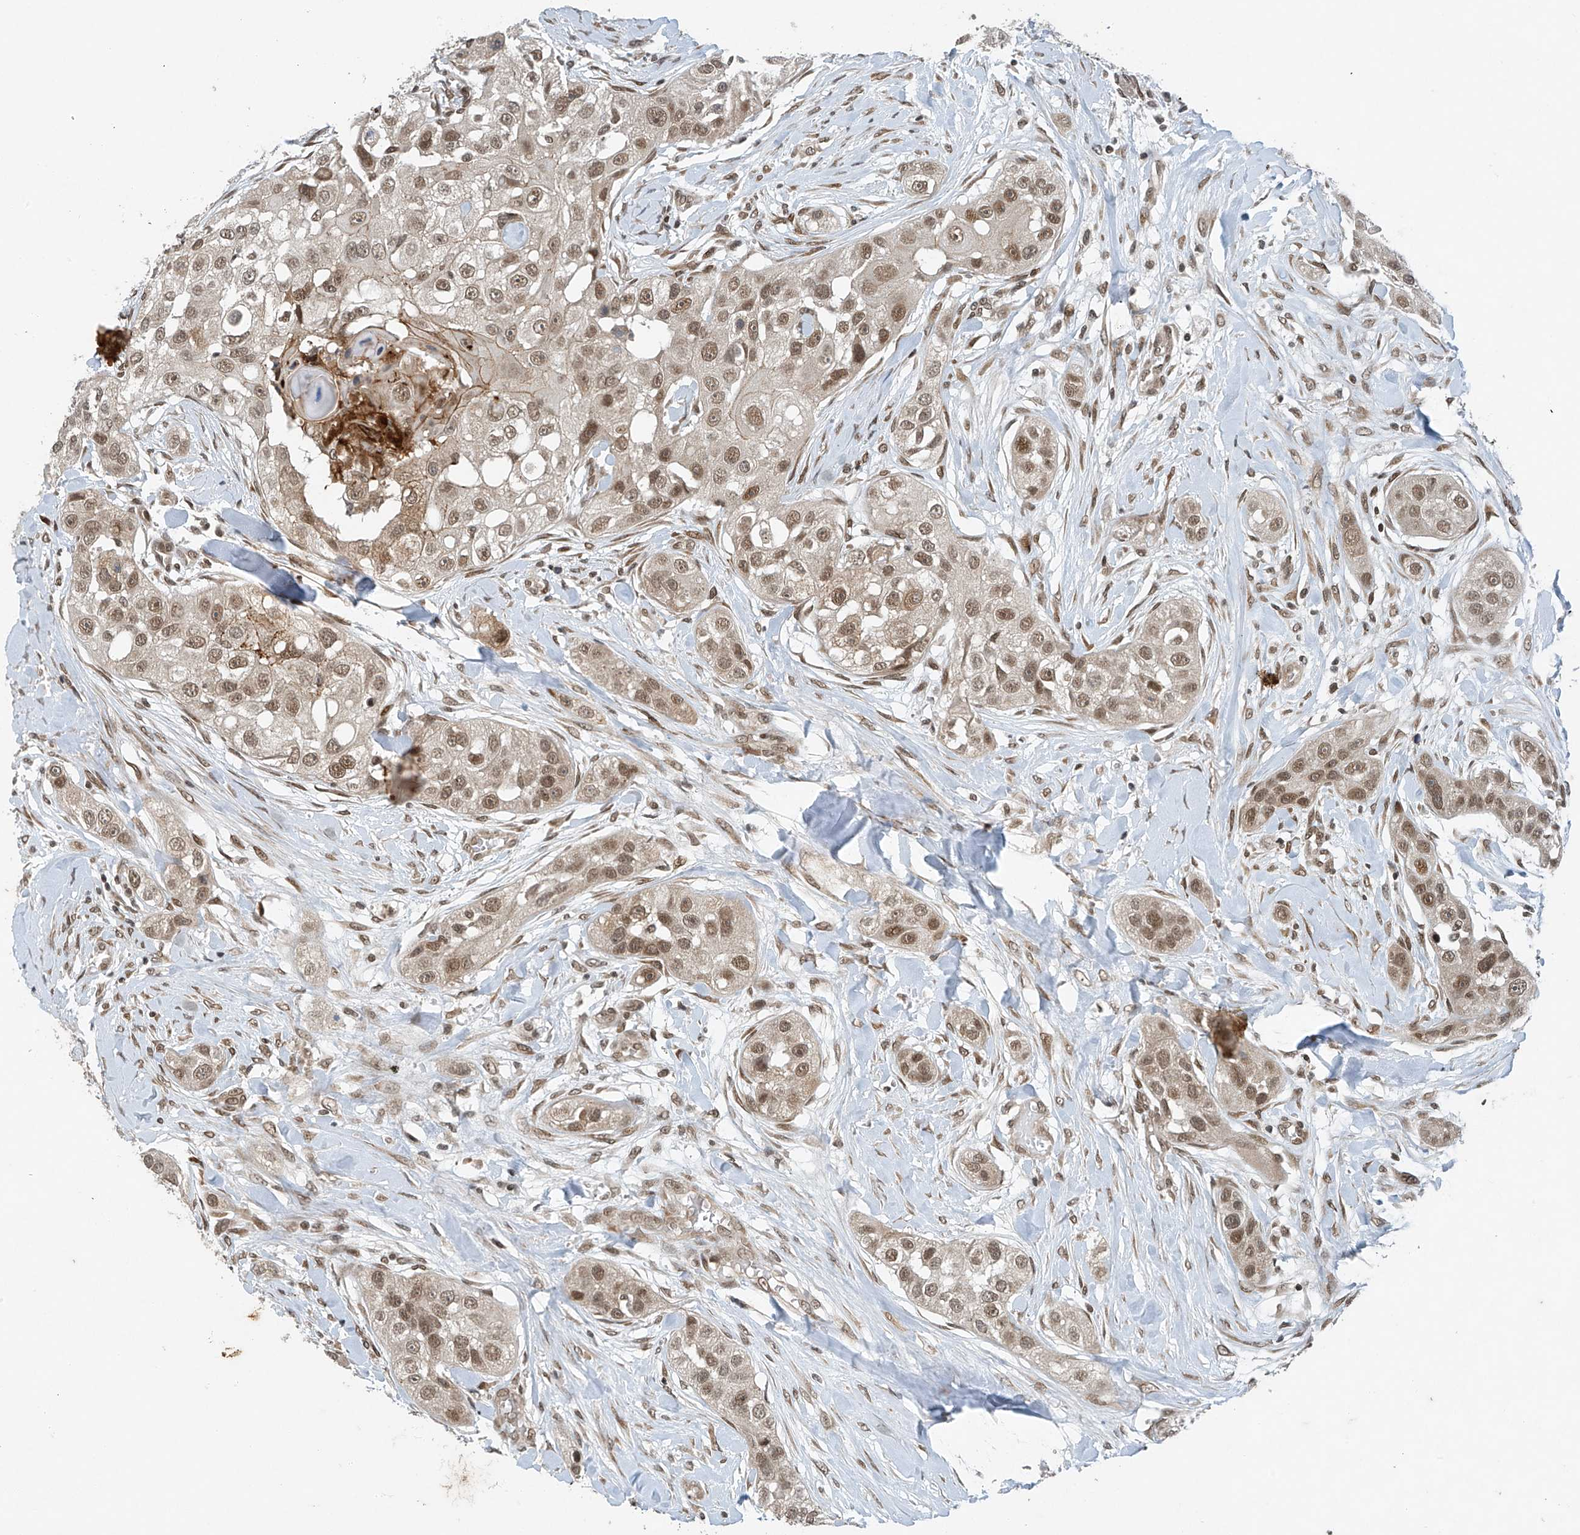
{"staining": {"intensity": "moderate", "quantity": ">75%", "location": "nuclear"}, "tissue": "head and neck cancer", "cell_type": "Tumor cells", "image_type": "cancer", "snomed": [{"axis": "morphology", "description": "Normal tissue, NOS"}, {"axis": "morphology", "description": "Squamous cell carcinoma, NOS"}, {"axis": "topography", "description": "Skeletal muscle"}, {"axis": "topography", "description": "Head-Neck"}], "caption": "A high-resolution photomicrograph shows IHC staining of head and neck squamous cell carcinoma, which displays moderate nuclear expression in approximately >75% of tumor cells.", "gene": "TAF8", "patient": {"sex": "male", "age": 51}}